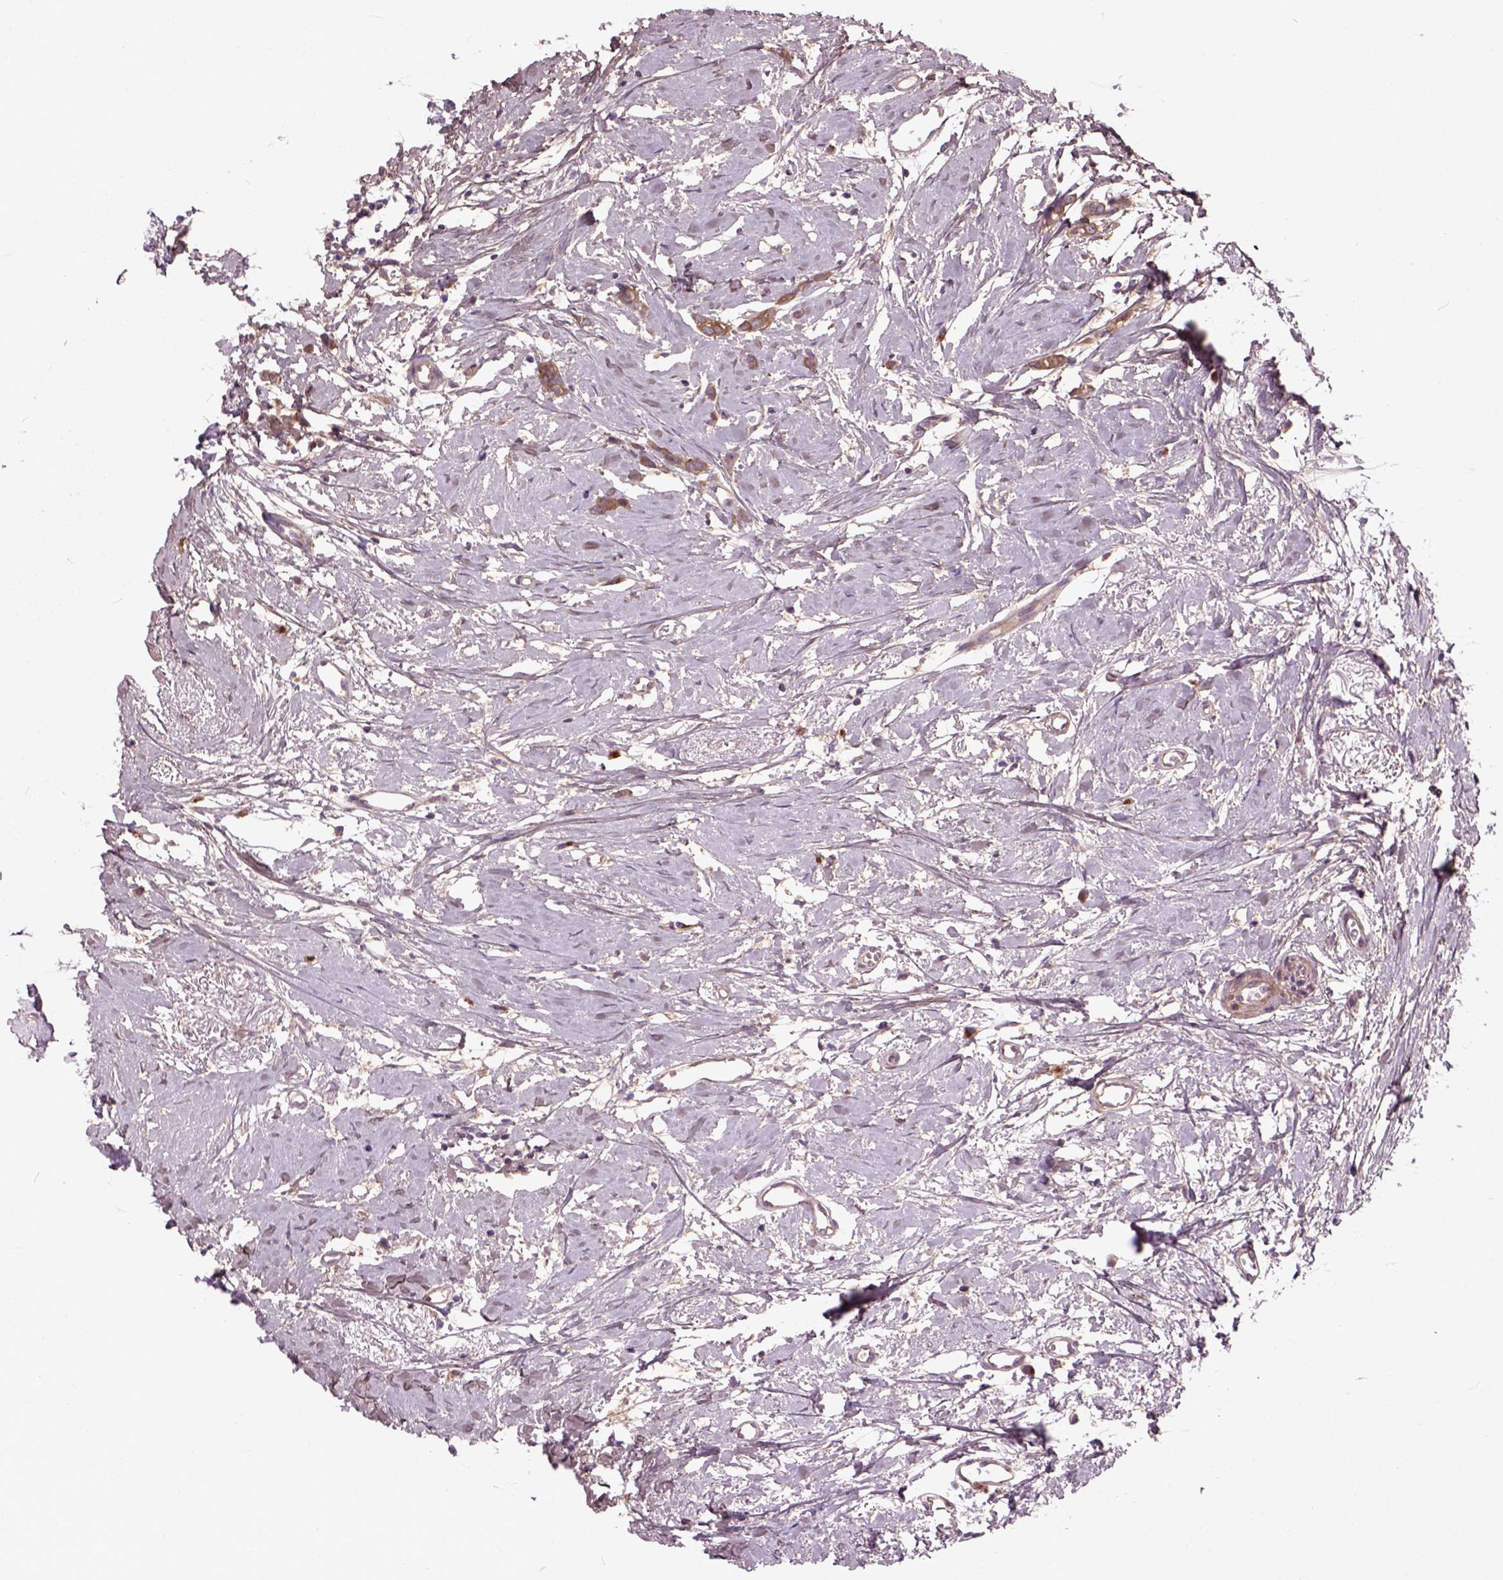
{"staining": {"intensity": "moderate", "quantity": ">75%", "location": "cytoplasmic/membranous"}, "tissue": "breast cancer", "cell_type": "Tumor cells", "image_type": "cancer", "snomed": [{"axis": "morphology", "description": "Duct carcinoma"}, {"axis": "topography", "description": "Breast"}], "caption": "A histopathology image showing moderate cytoplasmic/membranous positivity in about >75% of tumor cells in infiltrating ductal carcinoma (breast), as visualized by brown immunohistochemical staining.", "gene": "MAPT", "patient": {"sex": "female", "age": 40}}